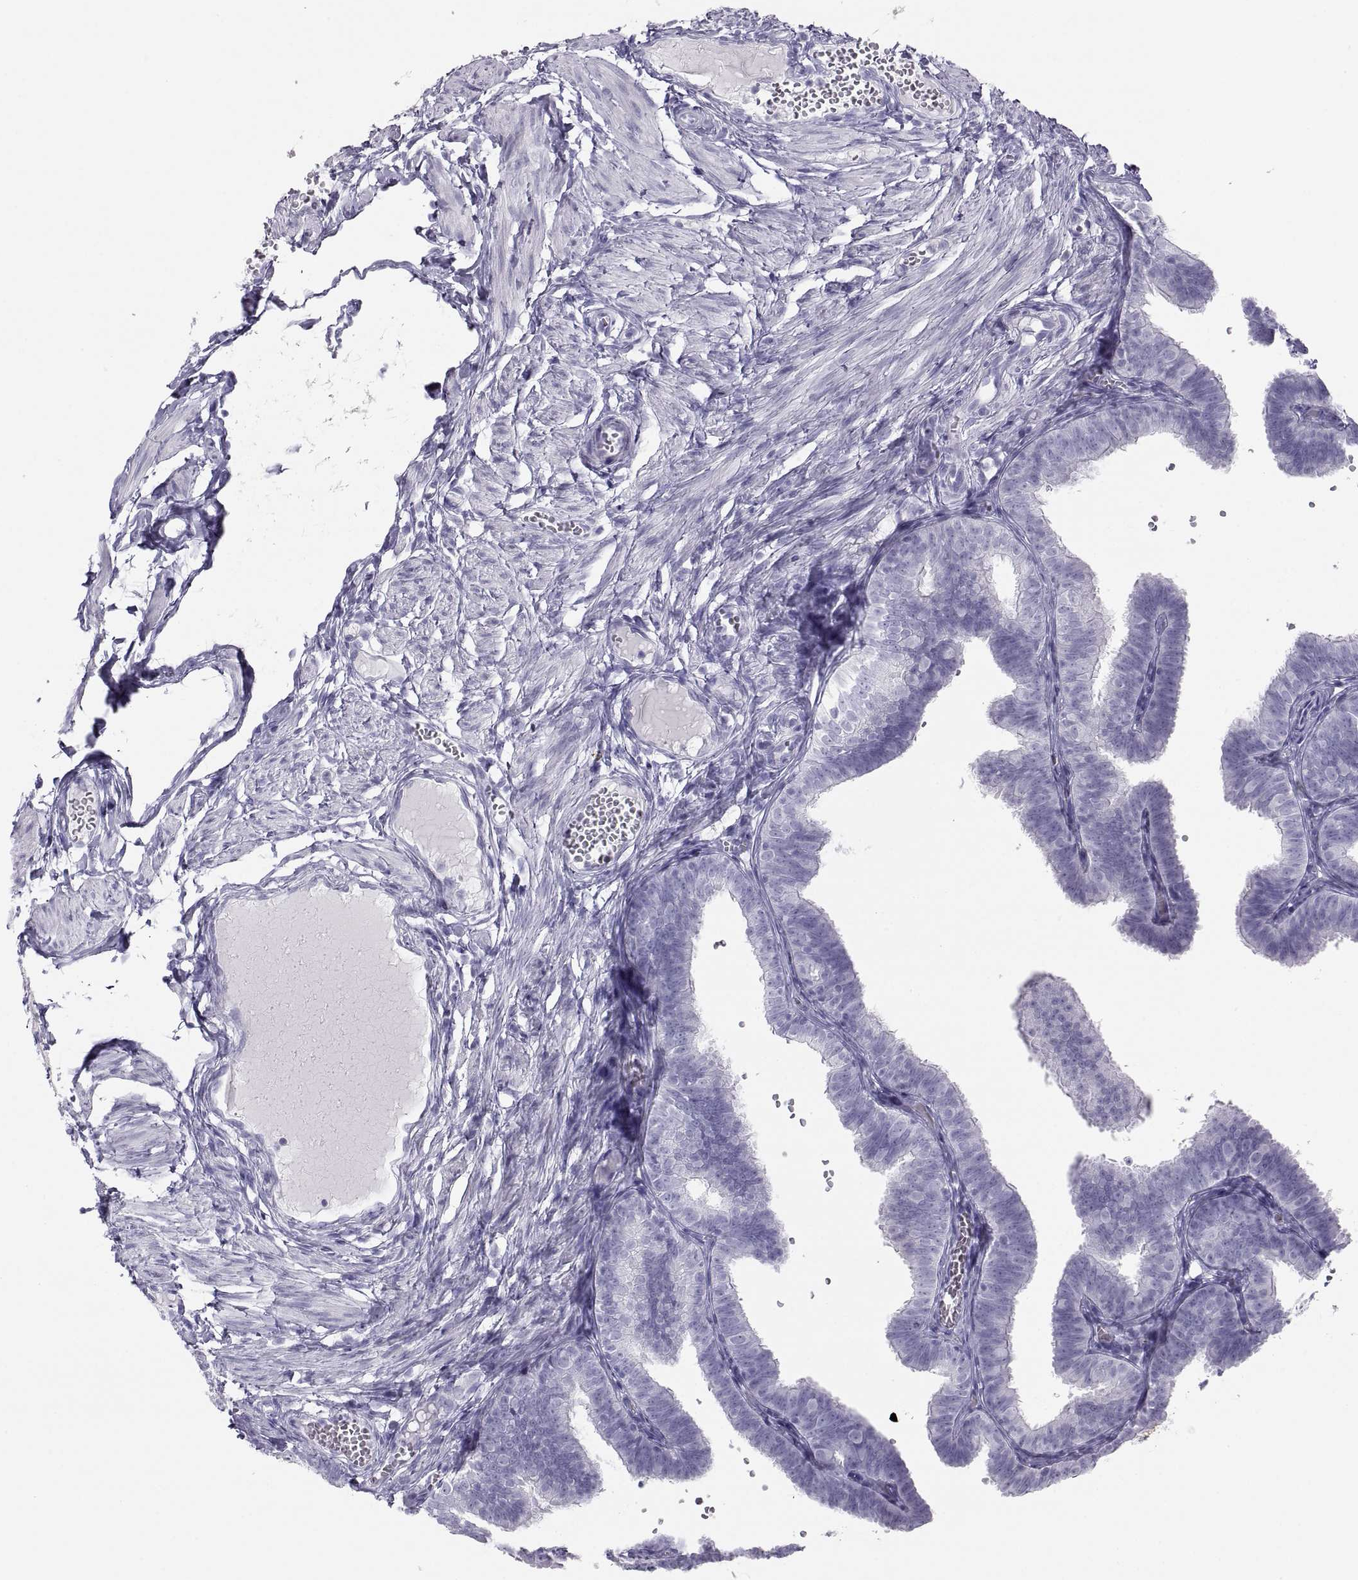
{"staining": {"intensity": "negative", "quantity": "none", "location": "none"}, "tissue": "fallopian tube", "cell_type": "Glandular cells", "image_type": "normal", "snomed": [{"axis": "morphology", "description": "Normal tissue, NOS"}, {"axis": "topography", "description": "Fallopian tube"}], "caption": "High power microscopy micrograph of an immunohistochemistry (IHC) histopathology image of benign fallopian tube, revealing no significant positivity in glandular cells.", "gene": "SEMG1", "patient": {"sex": "female", "age": 25}}